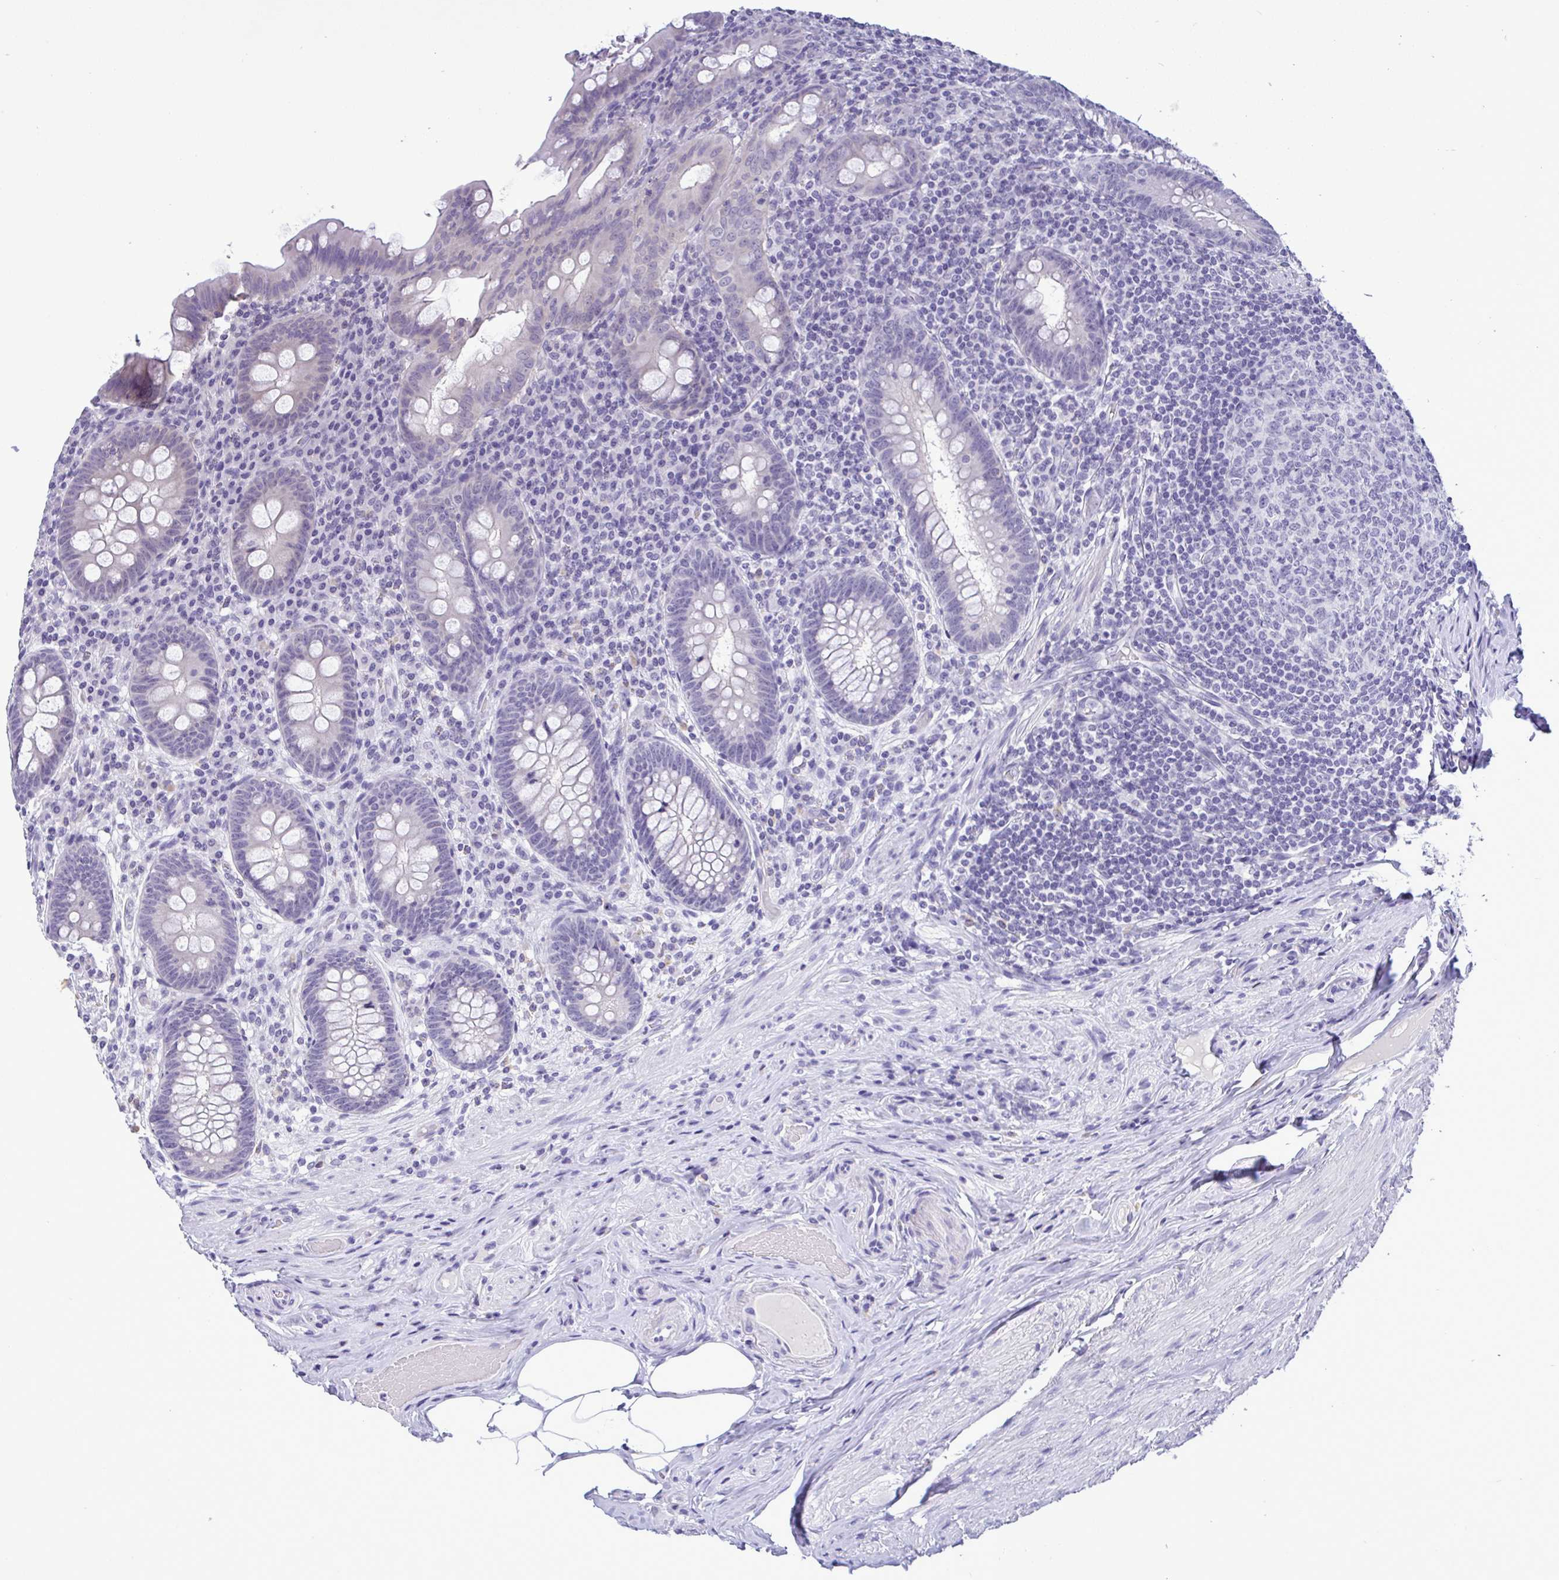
{"staining": {"intensity": "negative", "quantity": "none", "location": "none"}, "tissue": "appendix", "cell_type": "Glandular cells", "image_type": "normal", "snomed": [{"axis": "morphology", "description": "Normal tissue, NOS"}, {"axis": "topography", "description": "Appendix"}], "caption": "IHC of normal human appendix displays no expression in glandular cells.", "gene": "YBX2", "patient": {"sex": "male", "age": 71}}